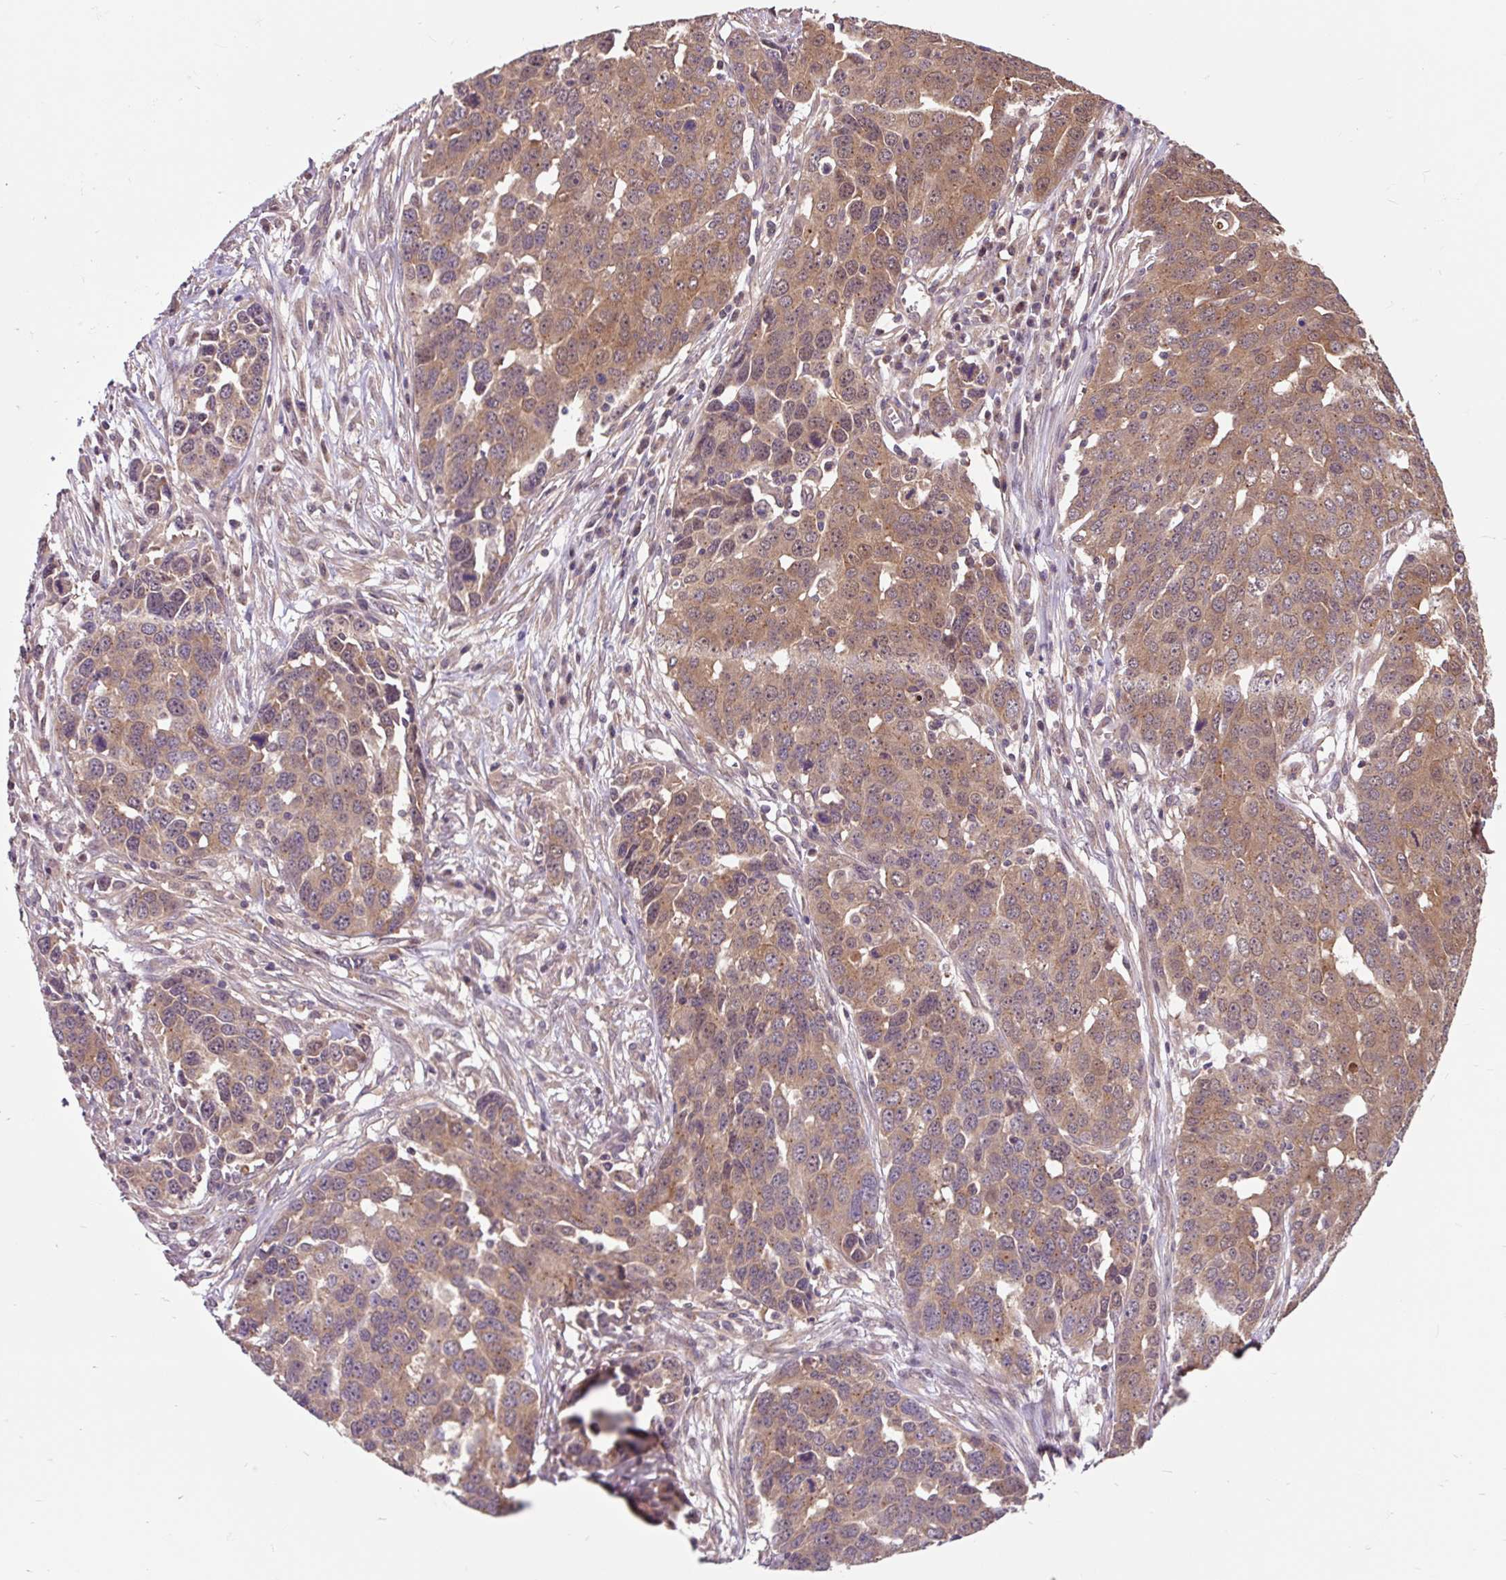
{"staining": {"intensity": "moderate", "quantity": ">75%", "location": "cytoplasmic/membranous"}, "tissue": "ovarian cancer", "cell_type": "Tumor cells", "image_type": "cancer", "snomed": [{"axis": "morphology", "description": "Cystadenocarcinoma, serous, NOS"}, {"axis": "topography", "description": "Ovary"}], "caption": "An image of ovarian cancer stained for a protein displays moderate cytoplasmic/membranous brown staining in tumor cells.", "gene": "MMS19", "patient": {"sex": "female", "age": 76}}